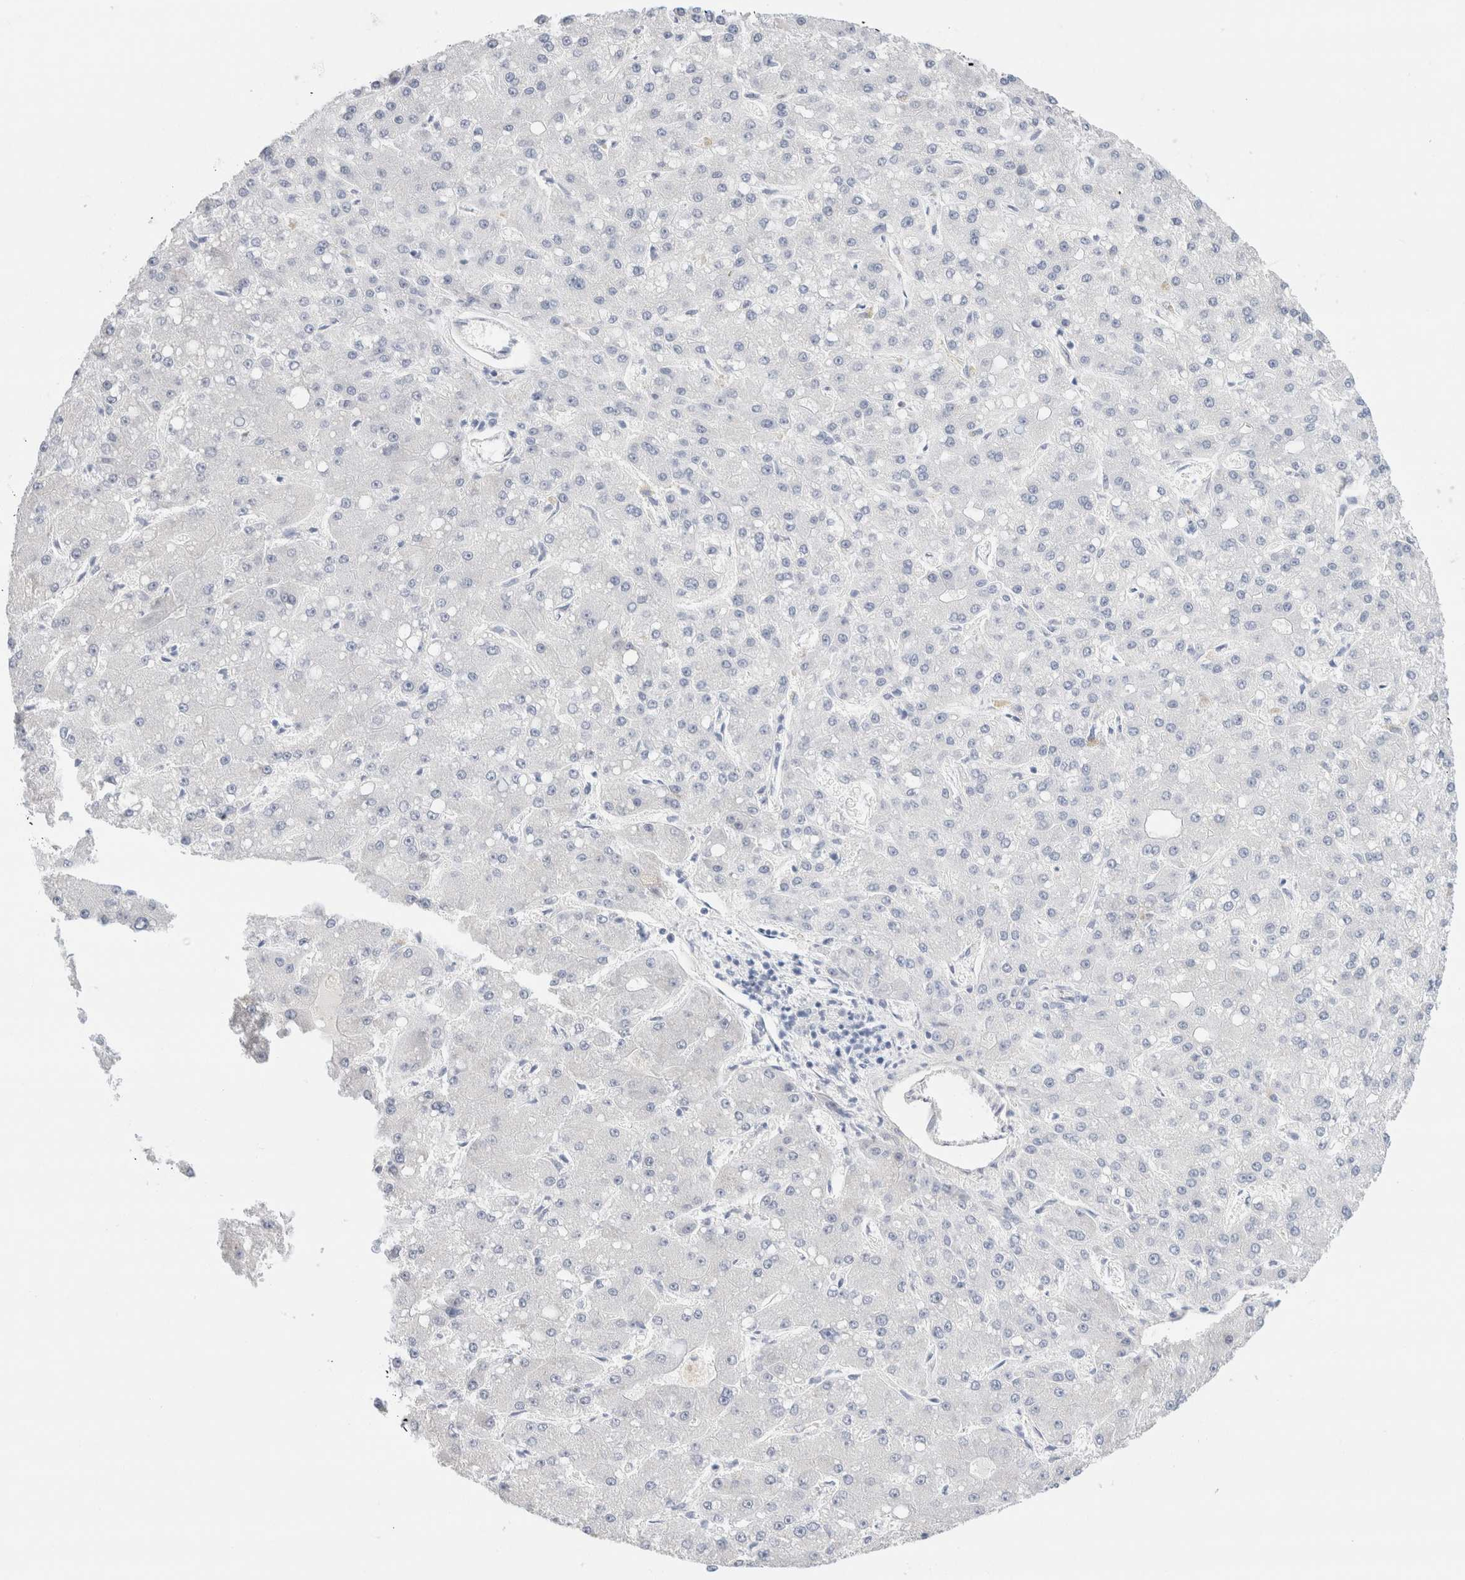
{"staining": {"intensity": "negative", "quantity": "none", "location": "none"}, "tissue": "liver cancer", "cell_type": "Tumor cells", "image_type": "cancer", "snomed": [{"axis": "morphology", "description": "Carcinoma, Hepatocellular, NOS"}, {"axis": "topography", "description": "Liver"}], "caption": "A high-resolution histopathology image shows immunohistochemistry staining of hepatocellular carcinoma (liver), which reveals no significant positivity in tumor cells.", "gene": "GADD45G", "patient": {"sex": "male", "age": 67}}